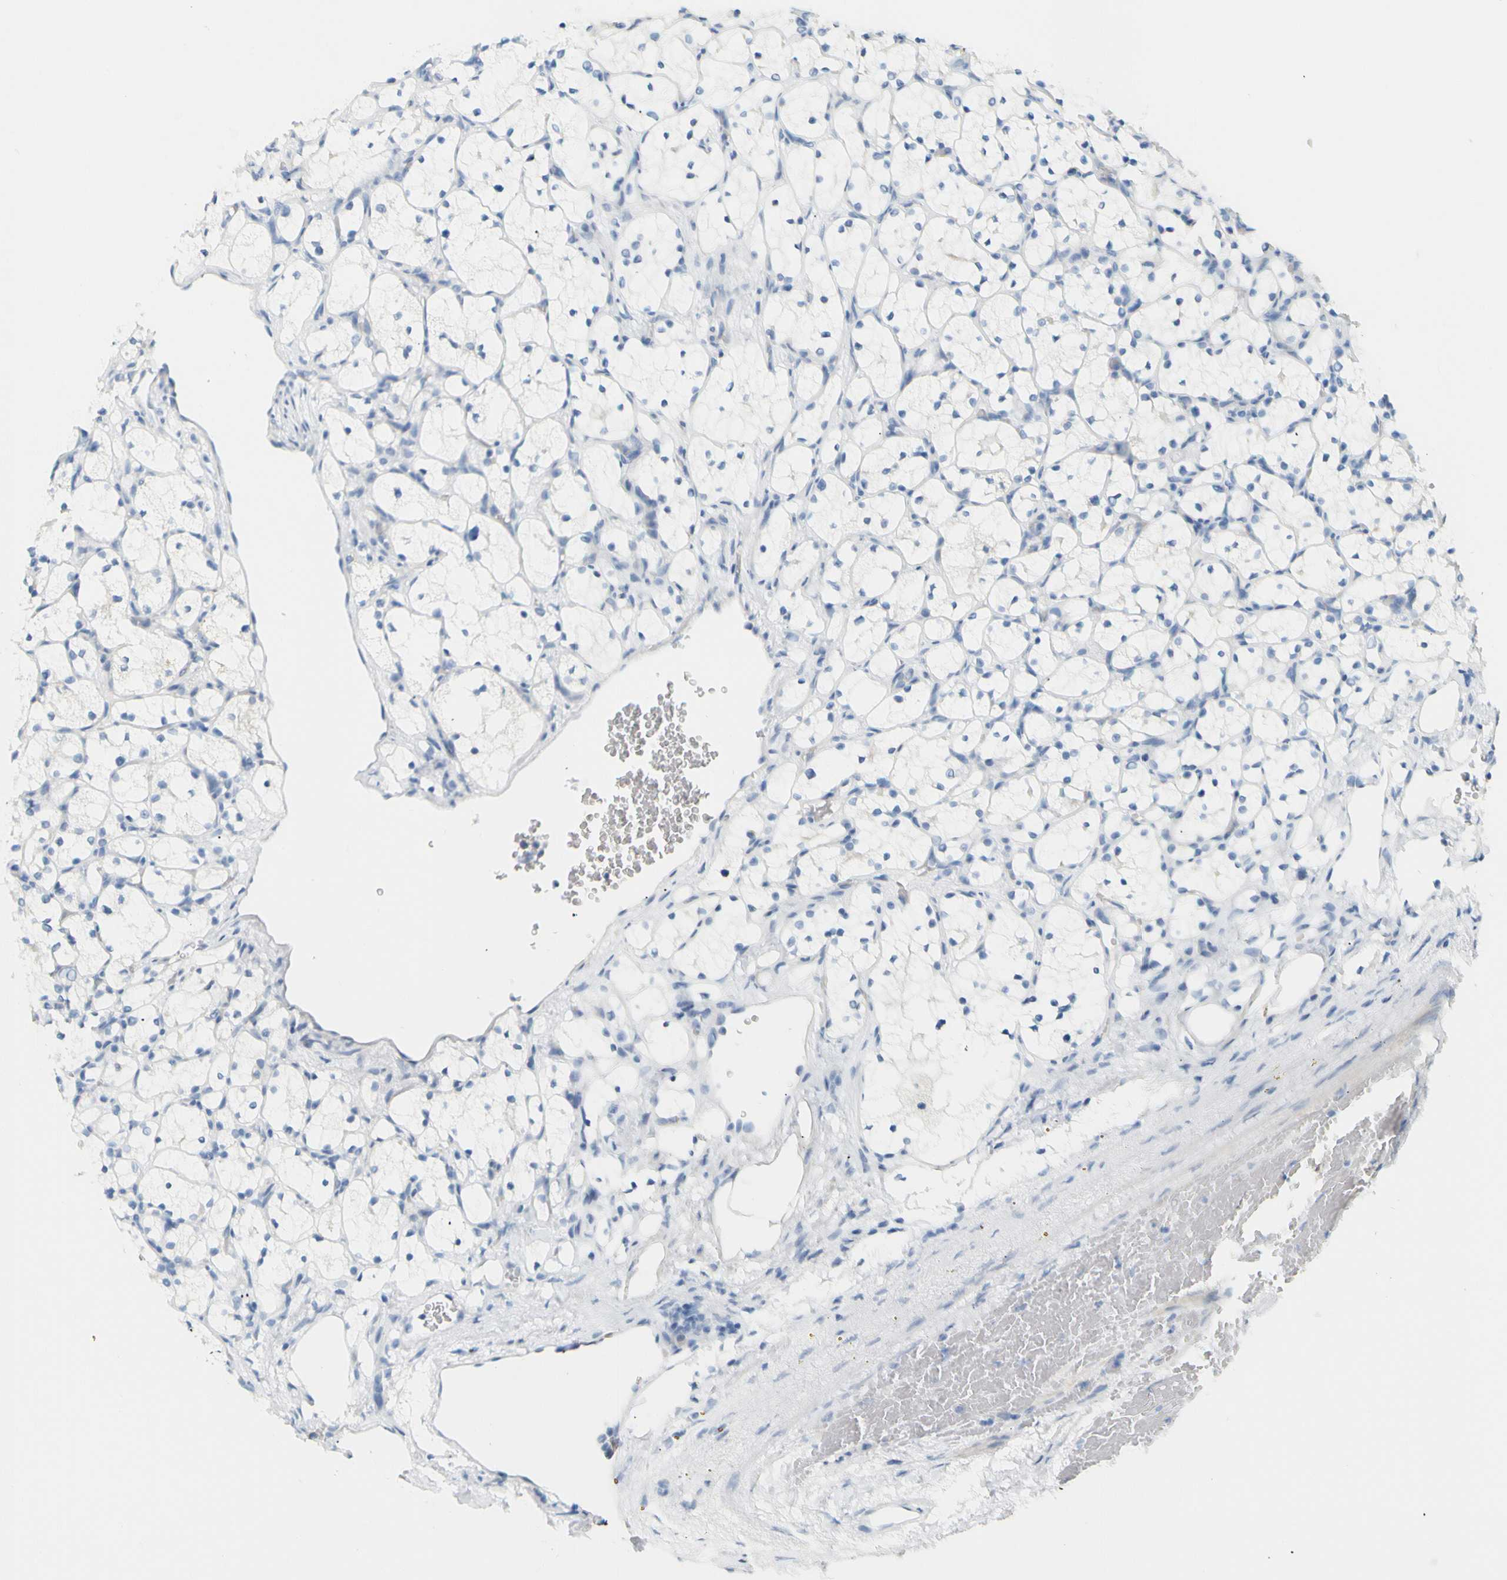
{"staining": {"intensity": "negative", "quantity": "none", "location": "none"}, "tissue": "renal cancer", "cell_type": "Tumor cells", "image_type": "cancer", "snomed": [{"axis": "morphology", "description": "Adenocarcinoma, NOS"}, {"axis": "topography", "description": "Kidney"}], "caption": "This is a photomicrograph of immunohistochemistry (IHC) staining of renal cancer (adenocarcinoma), which shows no expression in tumor cells. (DAB (3,3'-diaminobenzidine) immunohistochemistry visualized using brightfield microscopy, high magnification).", "gene": "OPN1SW", "patient": {"sex": "female", "age": 69}}